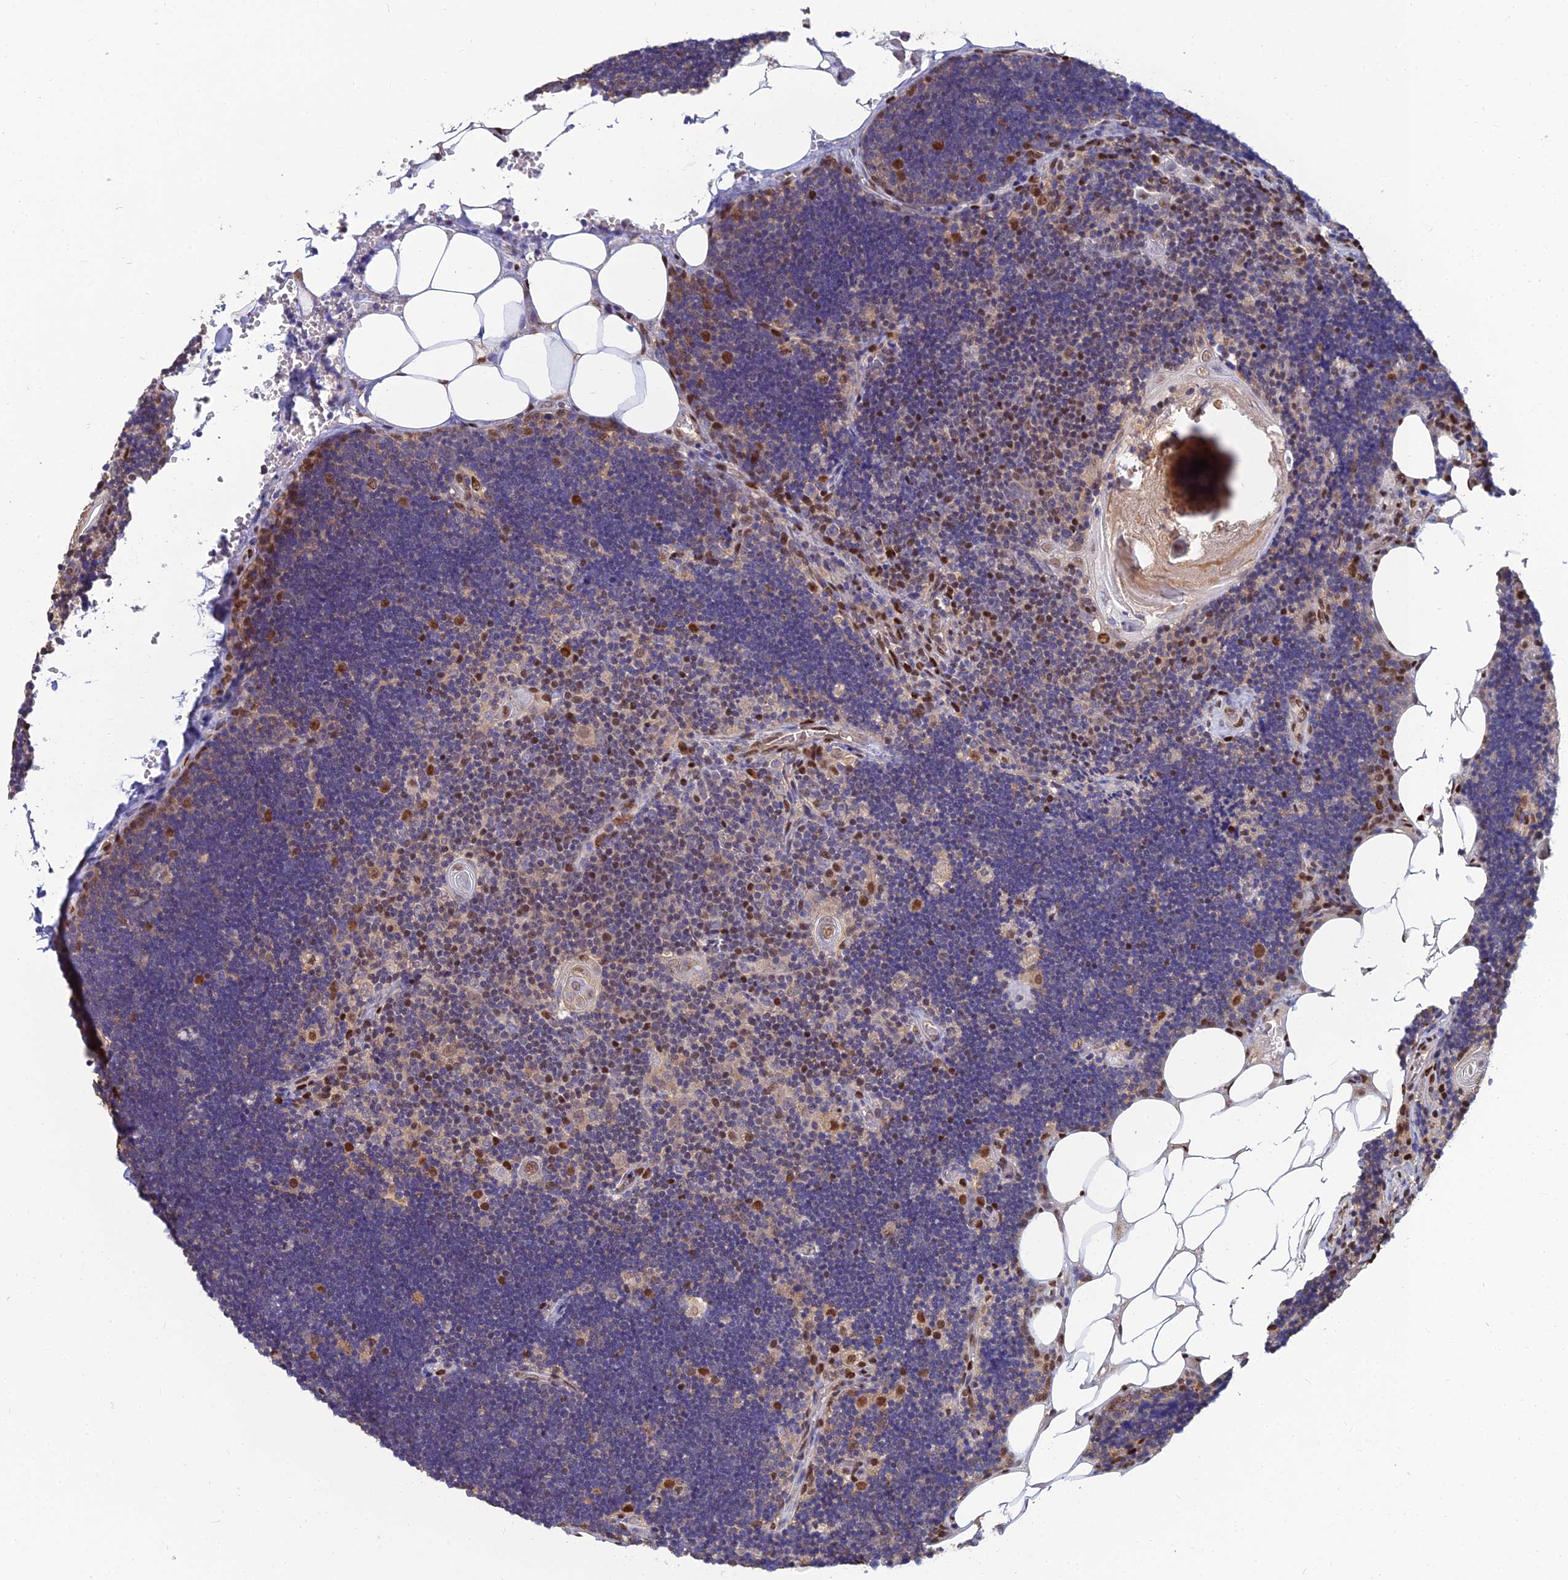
{"staining": {"intensity": "moderate", "quantity": "<25%", "location": "nuclear"}, "tissue": "lymph node", "cell_type": "Non-germinal center cells", "image_type": "normal", "snomed": [{"axis": "morphology", "description": "Normal tissue, NOS"}, {"axis": "topography", "description": "Lymph node"}], "caption": "Moderate nuclear staining for a protein is identified in about <25% of non-germinal center cells of benign lymph node using IHC.", "gene": "DNPEP", "patient": {"sex": "male", "age": 33}}